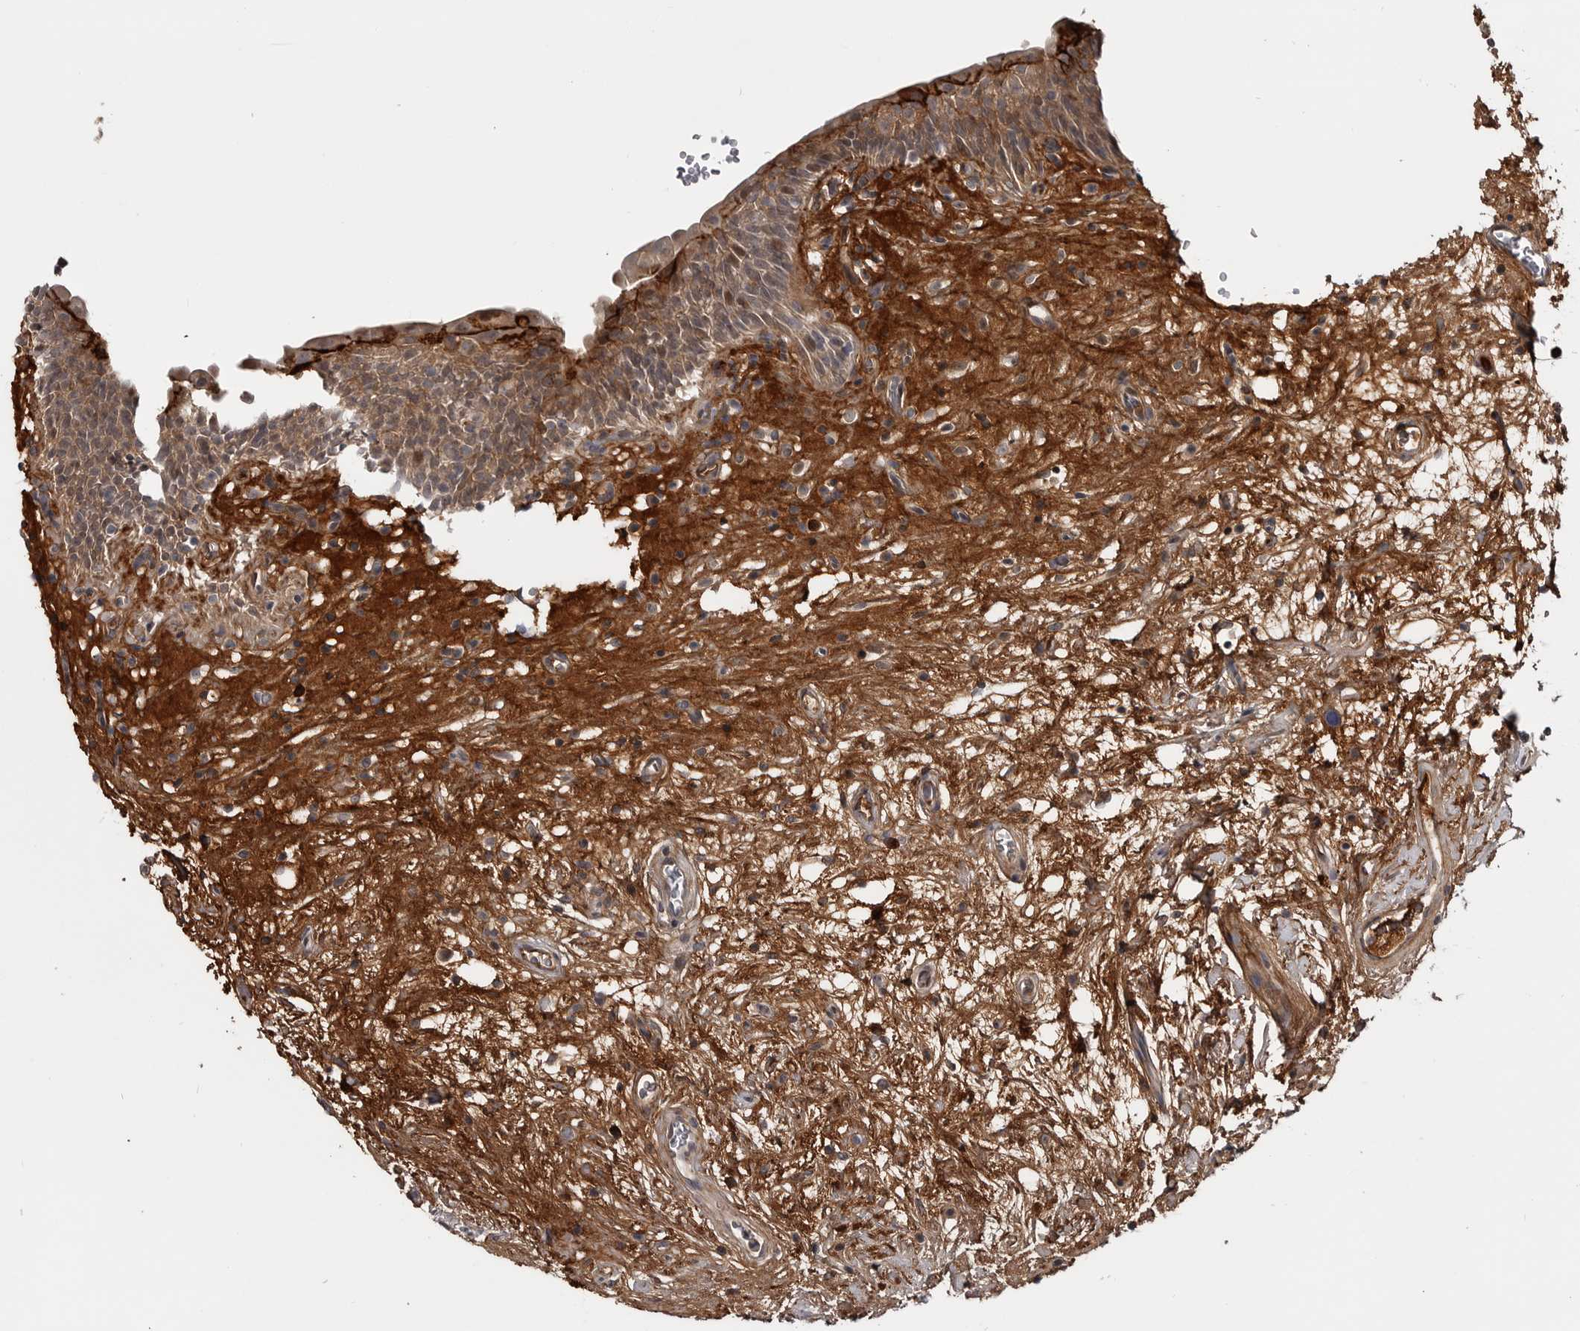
{"staining": {"intensity": "weak", "quantity": "25%-75%", "location": "cytoplasmic/membranous"}, "tissue": "urinary bladder", "cell_type": "Urothelial cells", "image_type": "normal", "snomed": [{"axis": "morphology", "description": "Normal tissue, NOS"}, {"axis": "topography", "description": "Urinary bladder"}], "caption": "Immunohistochemistry (IHC) (DAB) staining of unremarkable urinary bladder displays weak cytoplasmic/membranous protein staining in approximately 25%-75% of urothelial cells.", "gene": "ZNF277", "patient": {"sex": "male", "age": 83}}